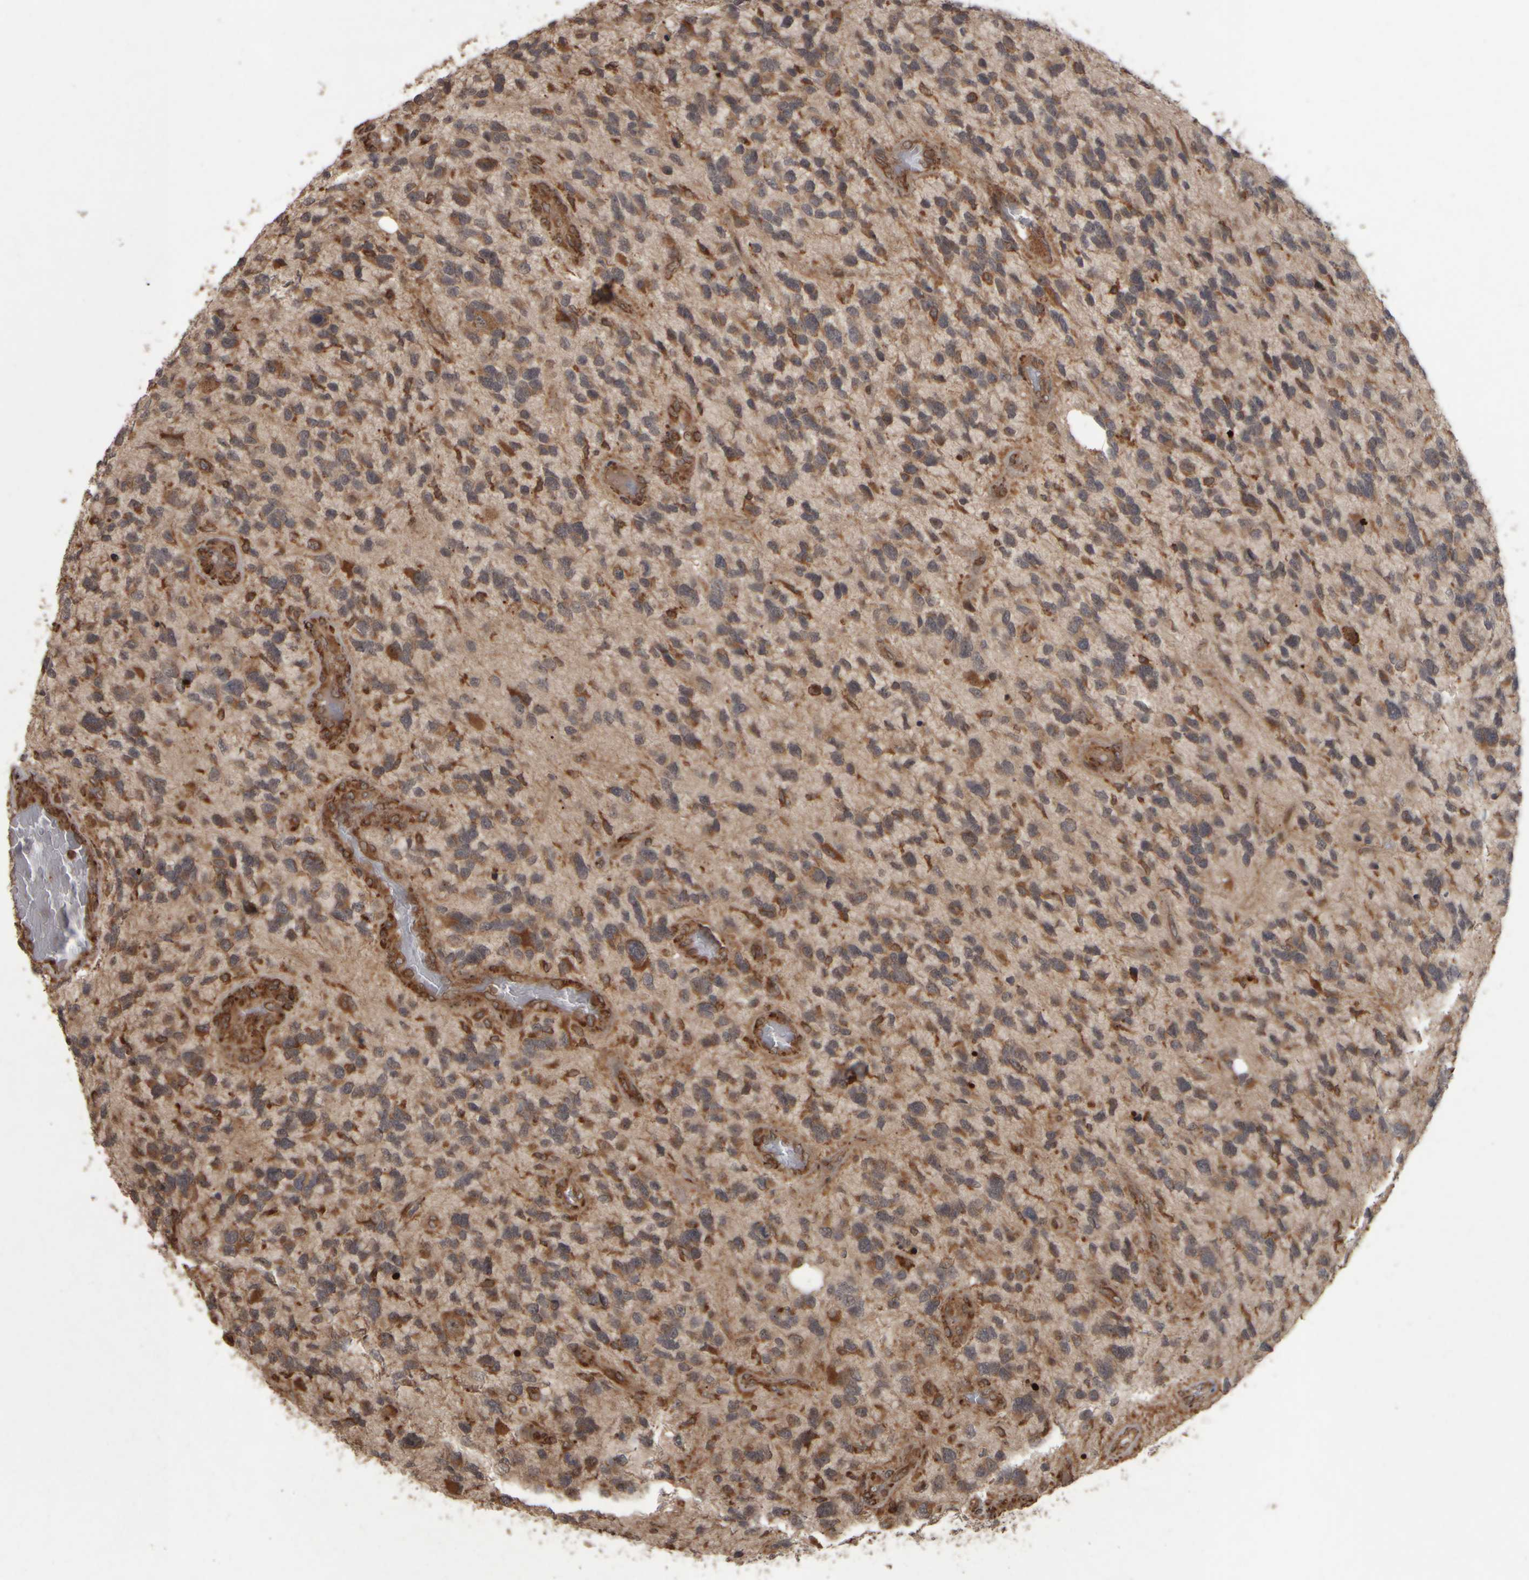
{"staining": {"intensity": "moderate", "quantity": ">75%", "location": "cytoplasmic/membranous"}, "tissue": "glioma", "cell_type": "Tumor cells", "image_type": "cancer", "snomed": [{"axis": "morphology", "description": "Glioma, malignant, High grade"}, {"axis": "topography", "description": "Brain"}], "caption": "Tumor cells display medium levels of moderate cytoplasmic/membranous positivity in approximately >75% of cells in human high-grade glioma (malignant). The protein is stained brown, and the nuclei are stained in blue (DAB IHC with brightfield microscopy, high magnification).", "gene": "AGBL3", "patient": {"sex": "female", "age": 58}}